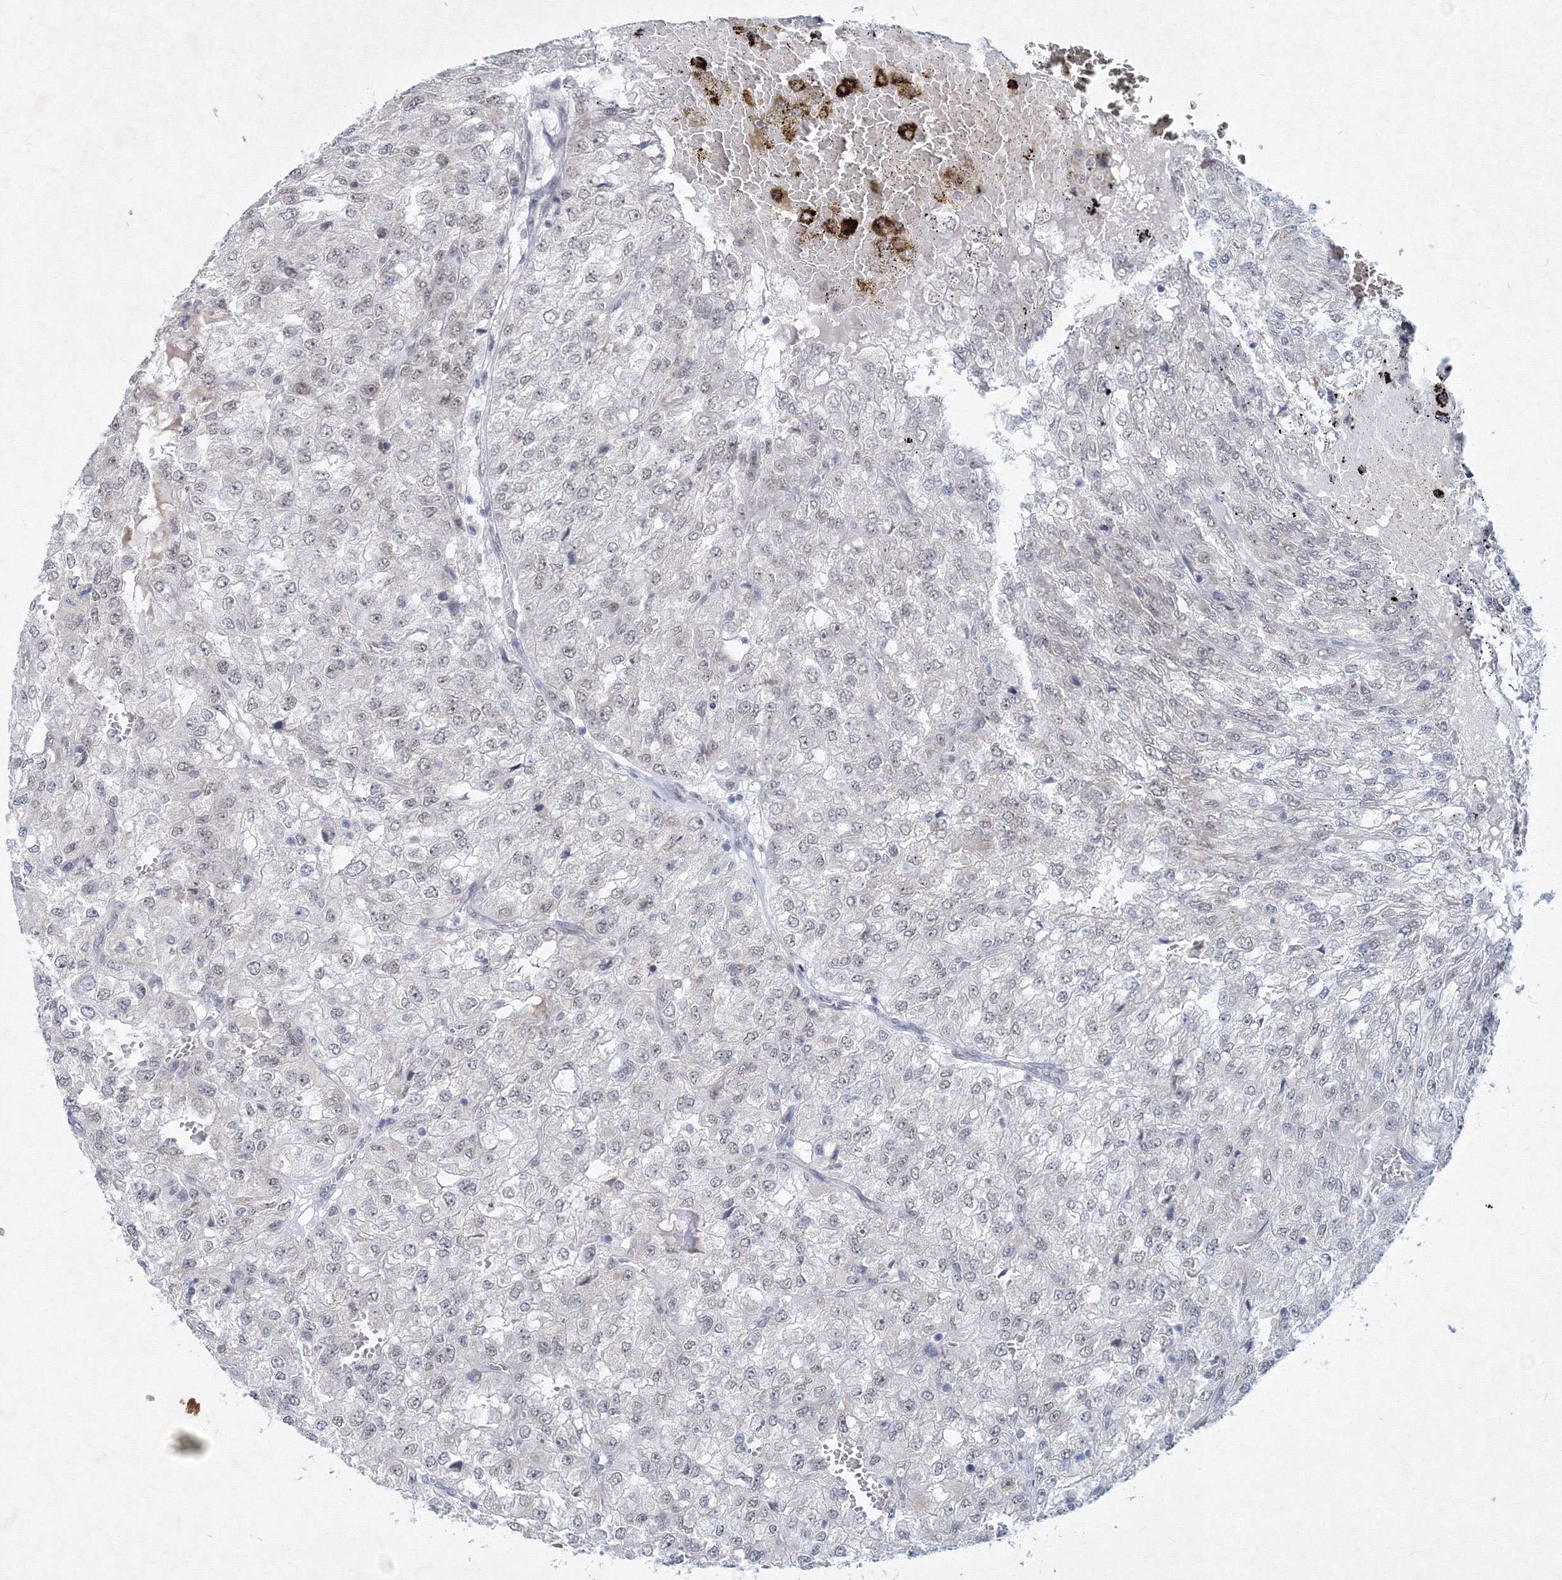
{"staining": {"intensity": "negative", "quantity": "none", "location": "none"}, "tissue": "renal cancer", "cell_type": "Tumor cells", "image_type": "cancer", "snomed": [{"axis": "morphology", "description": "Adenocarcinoma, NOS"}, {"axis": "topography", "description": "Kidney"}], "caption": "The micrograph demonstrates no staining of tumor cells in renal adenocarcinoma.", "gene": "SF3B6", "patient": {"sex": "female", "age": 54}}